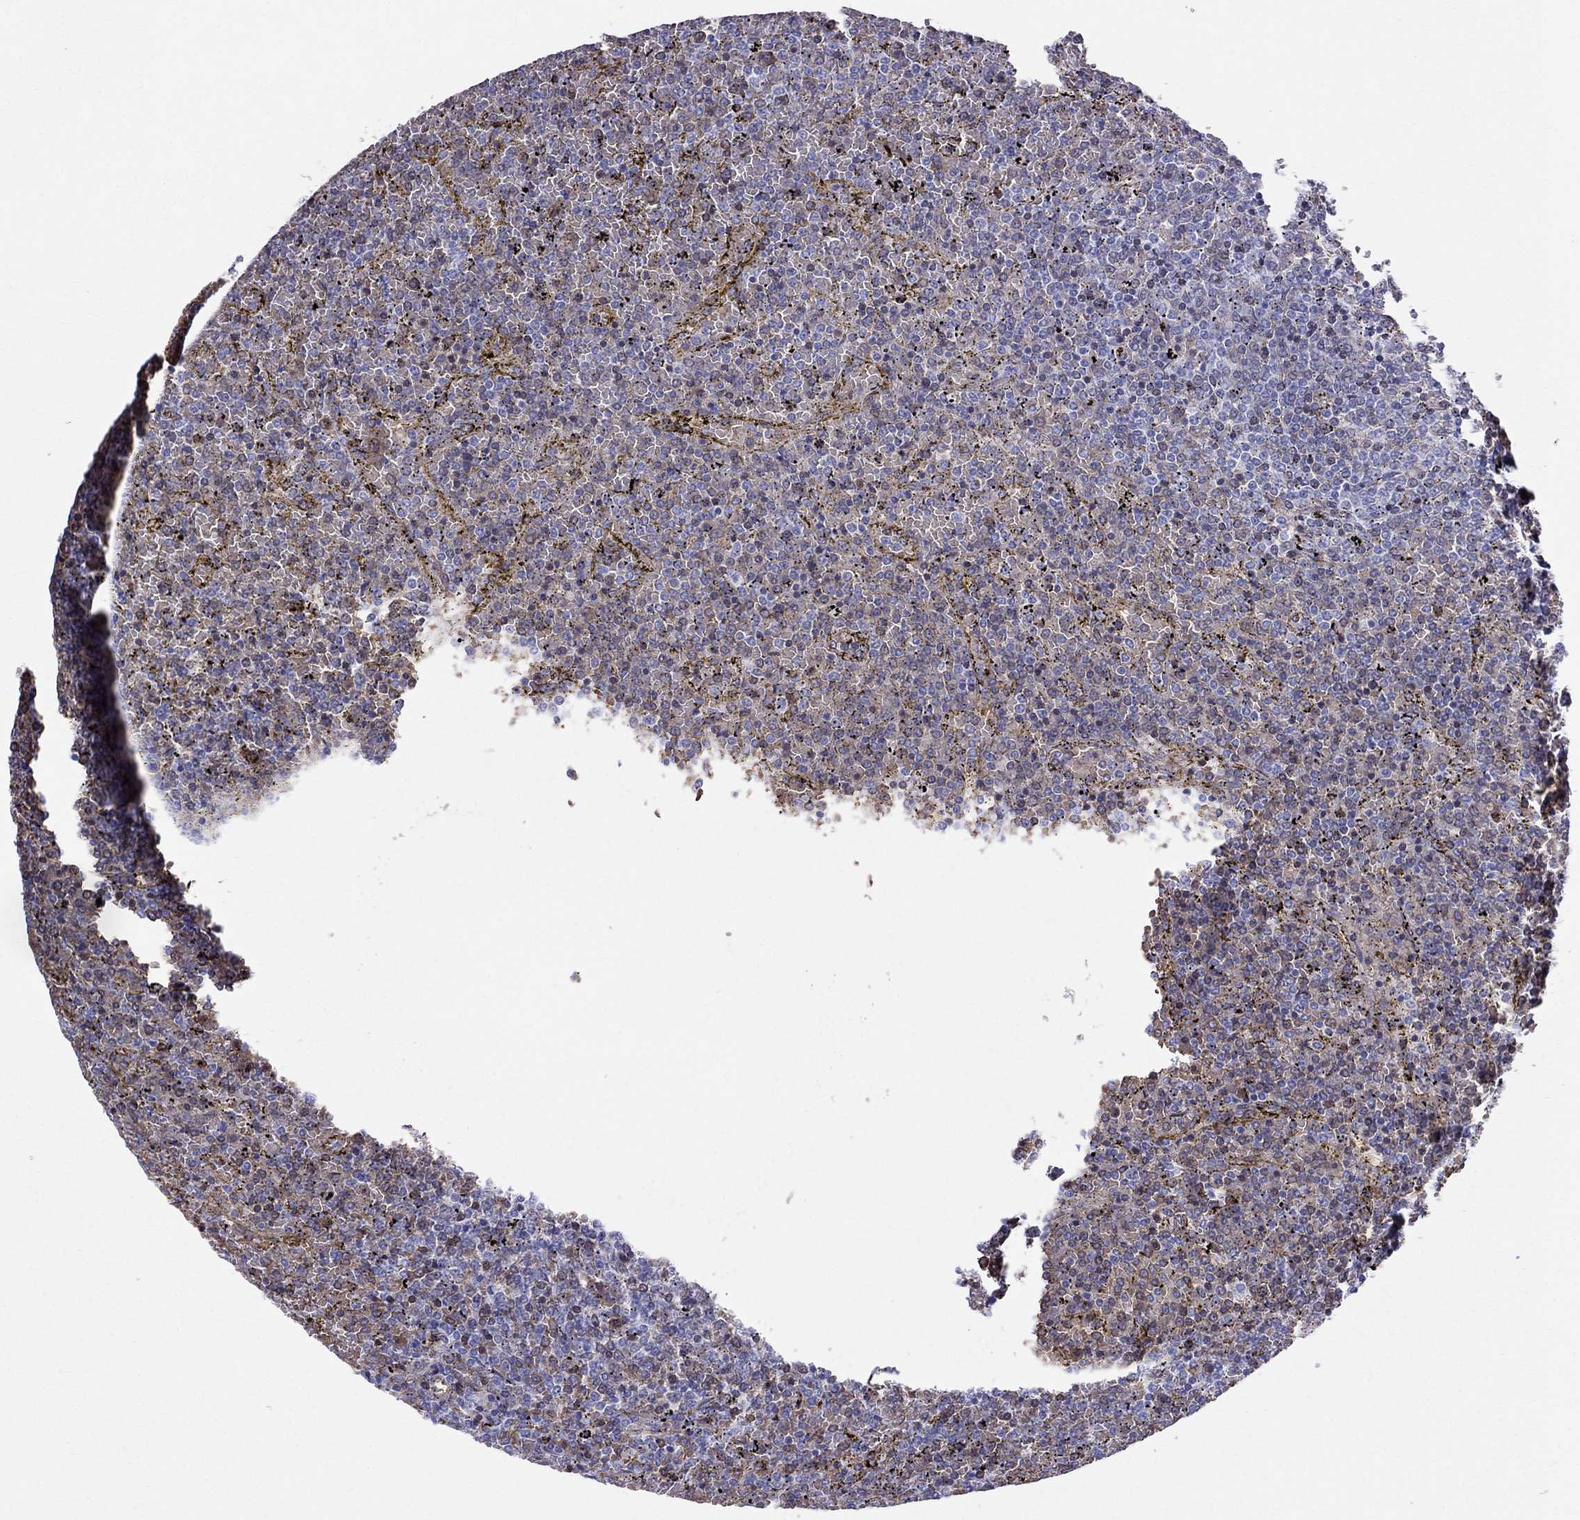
{"staining": {"intensity": "negative", "quantity": "none", "location": "none"}, "tissue": "lymphoma", "cell_type": "Tumor cells", "image_type": "cancer", "snomed": [{"axis": "morphology", "description": "Malignant lymphoma, non-Hodgkin's type, Low grade"}, {"axis": "topography", "description": "Spleen"}], "caption": "This image is of lymphoma stained with immunohistochemistry to label a protein in brown with the nuclei are counter-stained blue. There is no positivity in tumor cells. The staining was performed using DAB (3,3'-diaminobenzidine) to visualize the protein expression in brown, while the nuclei were stained in blue with hematoxylin (Magnification: 20x).", "gene": "DNAAF6", "patient": {"sex": "female", "age": 77}}